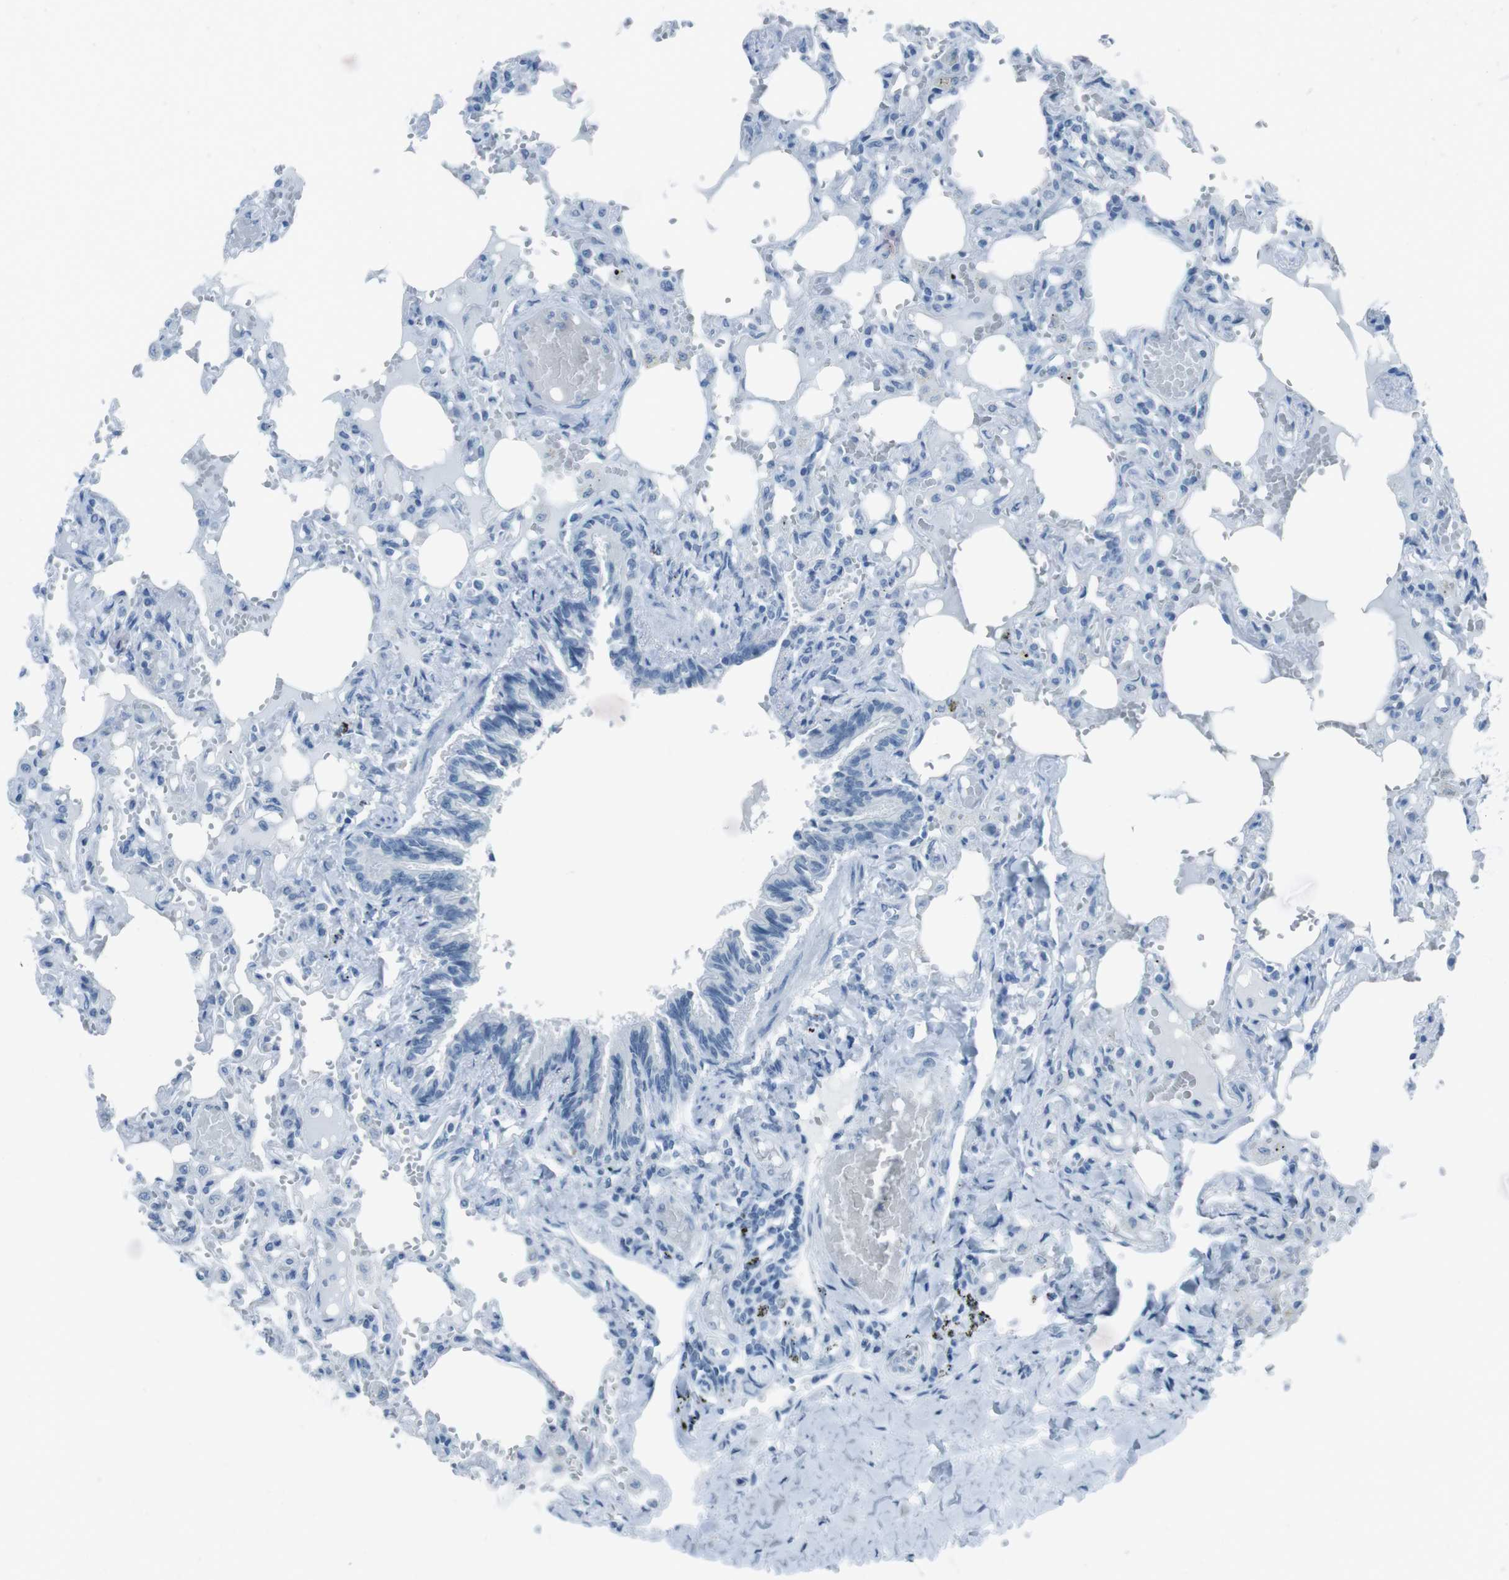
{"staining": {"intensity": "negative", "quantity": "none", "location": "none"}, "tissue": "lung", "cell_type": "Alveolar cells", "image_type": "normal", "snomed": [{"axis": "morphology", "description": "Normal tissue, NOS"}, {"axis": "topography", "description": "Lung"}], "caption": "Immunohistochemical staining of benign human lung exhibits no significant staining in alveolar cells.", "gene": "TMEM207", "patient": {"sex": "male", "age": 21}}